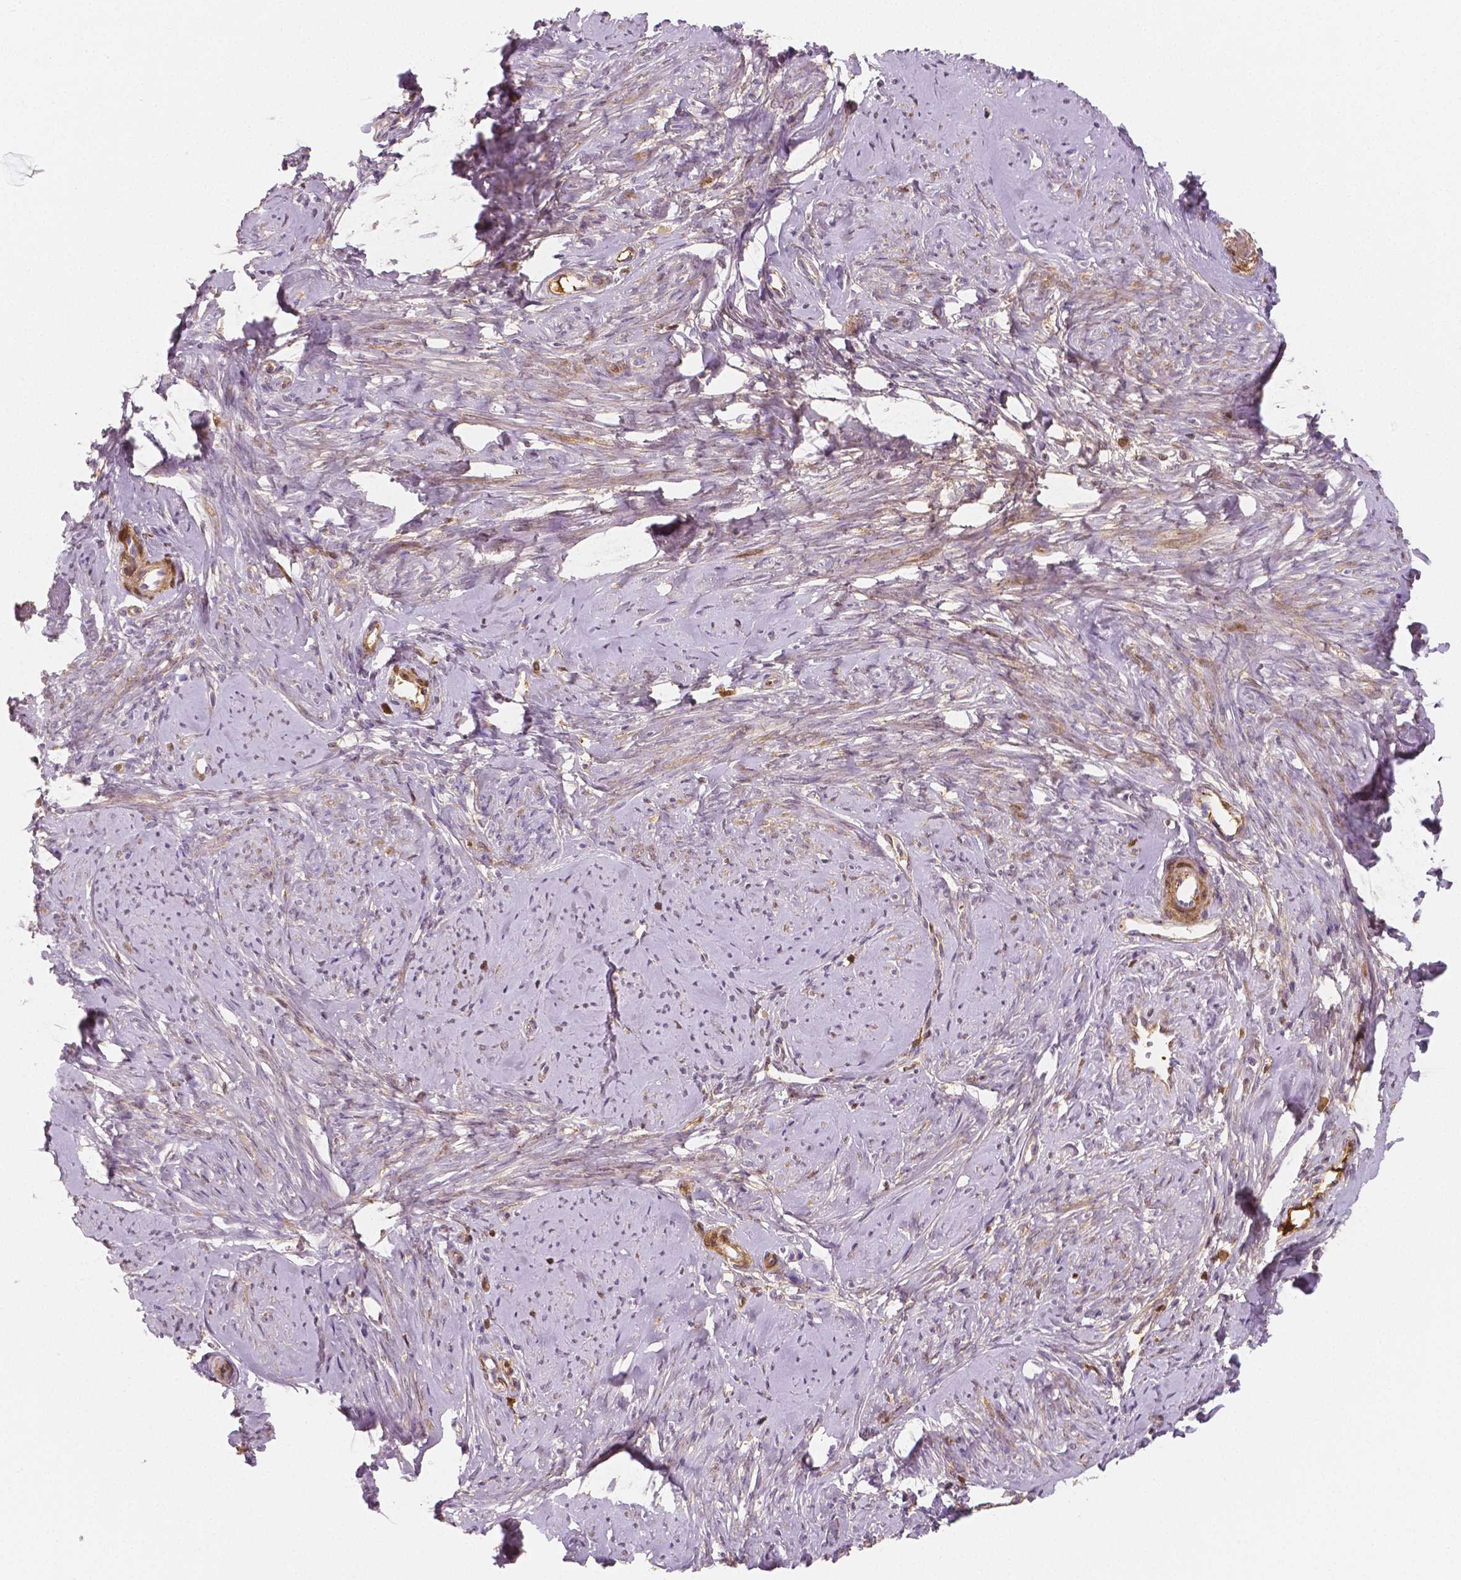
{"staining": {"intensity": "weak", "quantity": "25%-75%", "location": "cytoplasmic/membranous"}, "tissue": "smooth muscle", "cell_type": "Smooth muscle cells", "image_type": "normal", "snomed": [{"axis": "morphology", "description": "Normal tissue, NOS"}, {"axis": "topography", "description": "Smooth muscle"}], "caption": "Immunohistochemical staining of normal smooth muscle reveals weak cytoplasmic/membranous protein positivity in approximately 25%-75% of smooth muscle cells. (IHC, brightfield microscopy, high magnification).", "gene": "APOA4", "patient": {"sex": "female", "age": 48}}